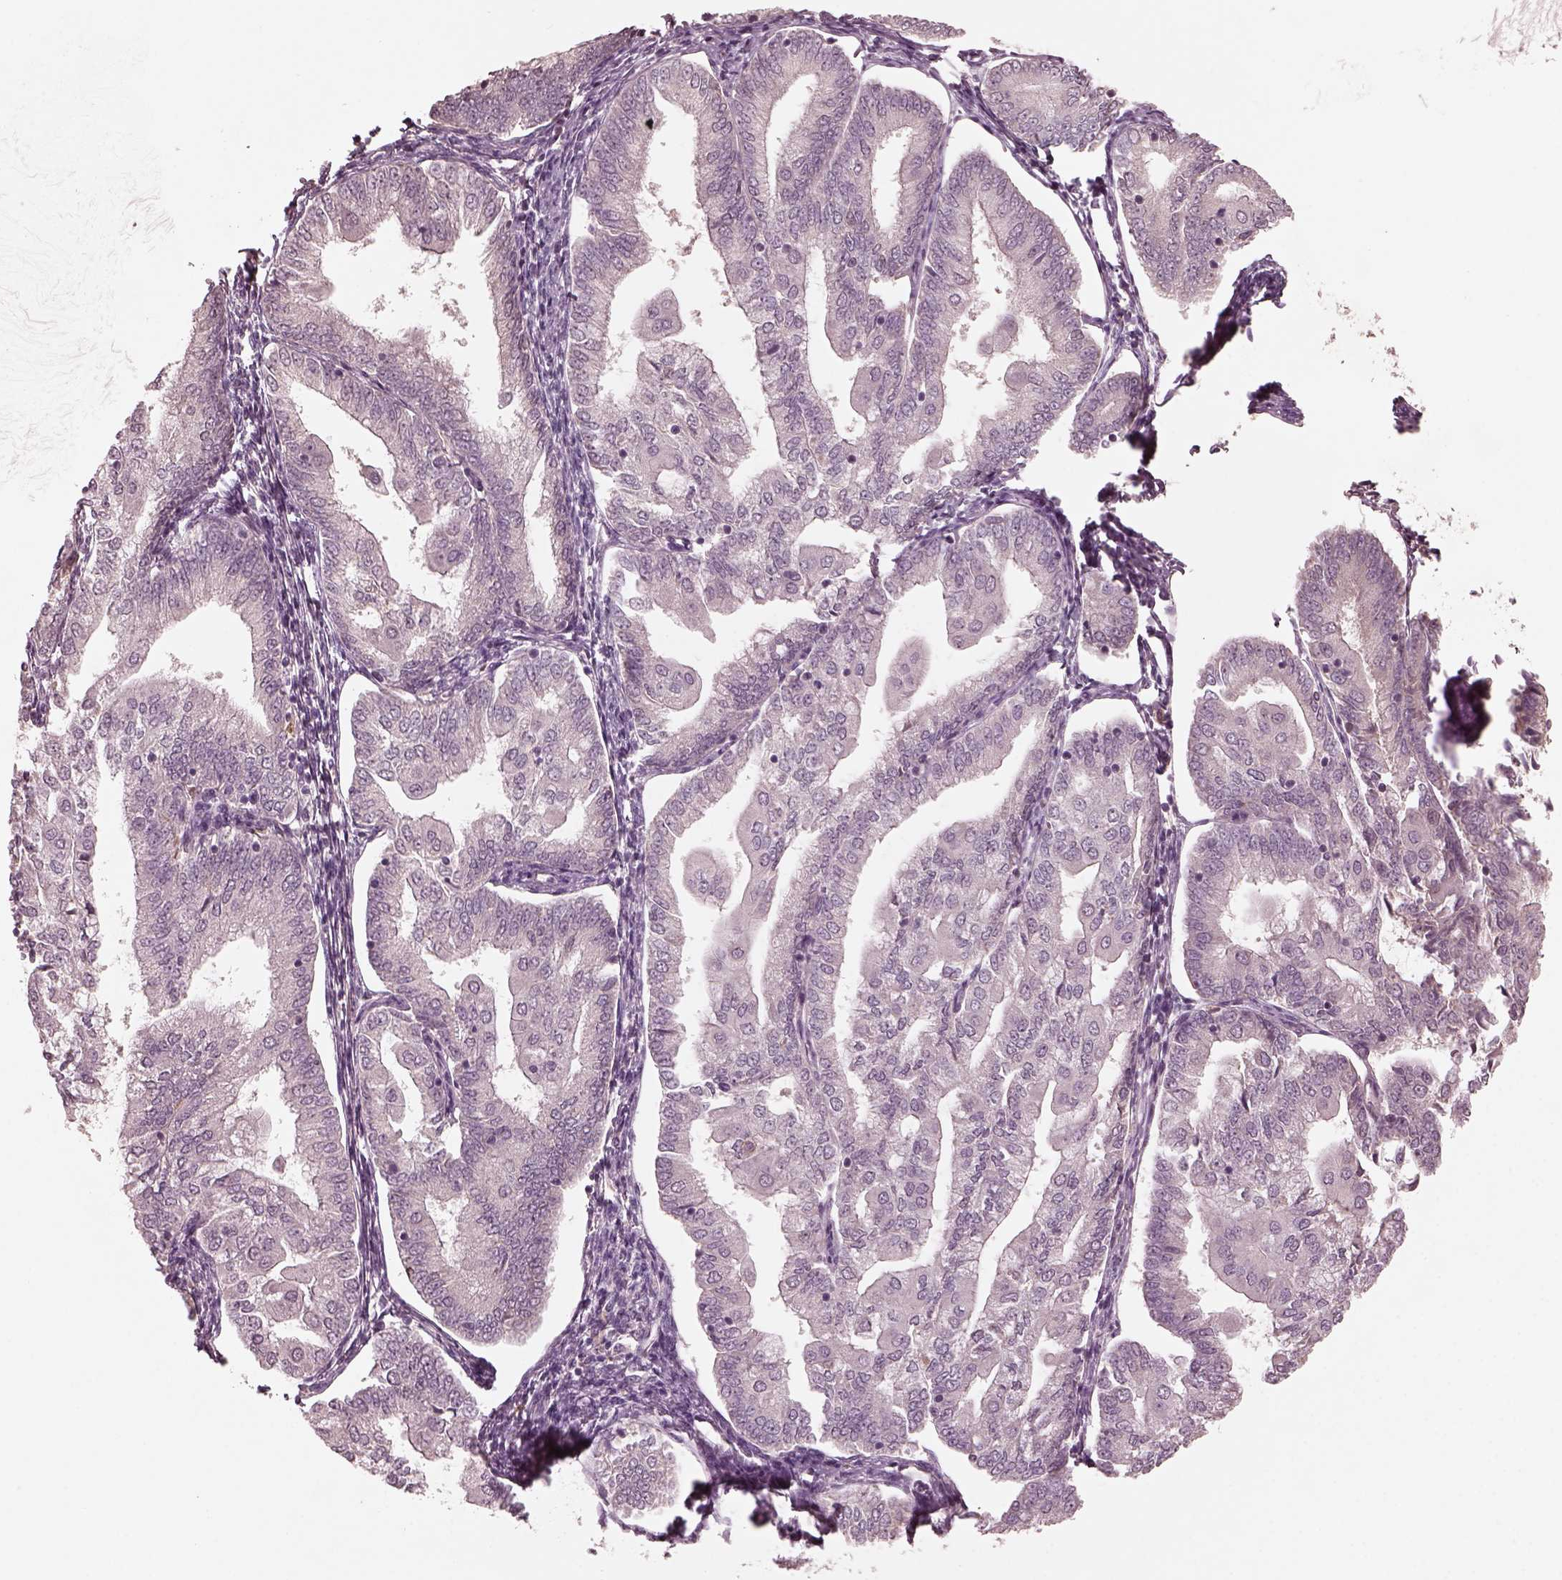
{"staining": {"intensity": "negative", "quantity": "none", "location": "none"}, "tissue": "endometrial cancer", "cell_type": "Tumor cells", "image_type": "cancer", "snomed": [{"axis": "morphology", "description": "Adenocarcinoma, NOS"}, {"axis": "topography", "description": "Endometrium"}], "caption": "Adenocarcinoma (endometrial) stained for a protein using immunohistochemistry shows no positivity tumor cells.", "gene": "VWA5B1", "patient": {"sex": "female", "age": 55}}